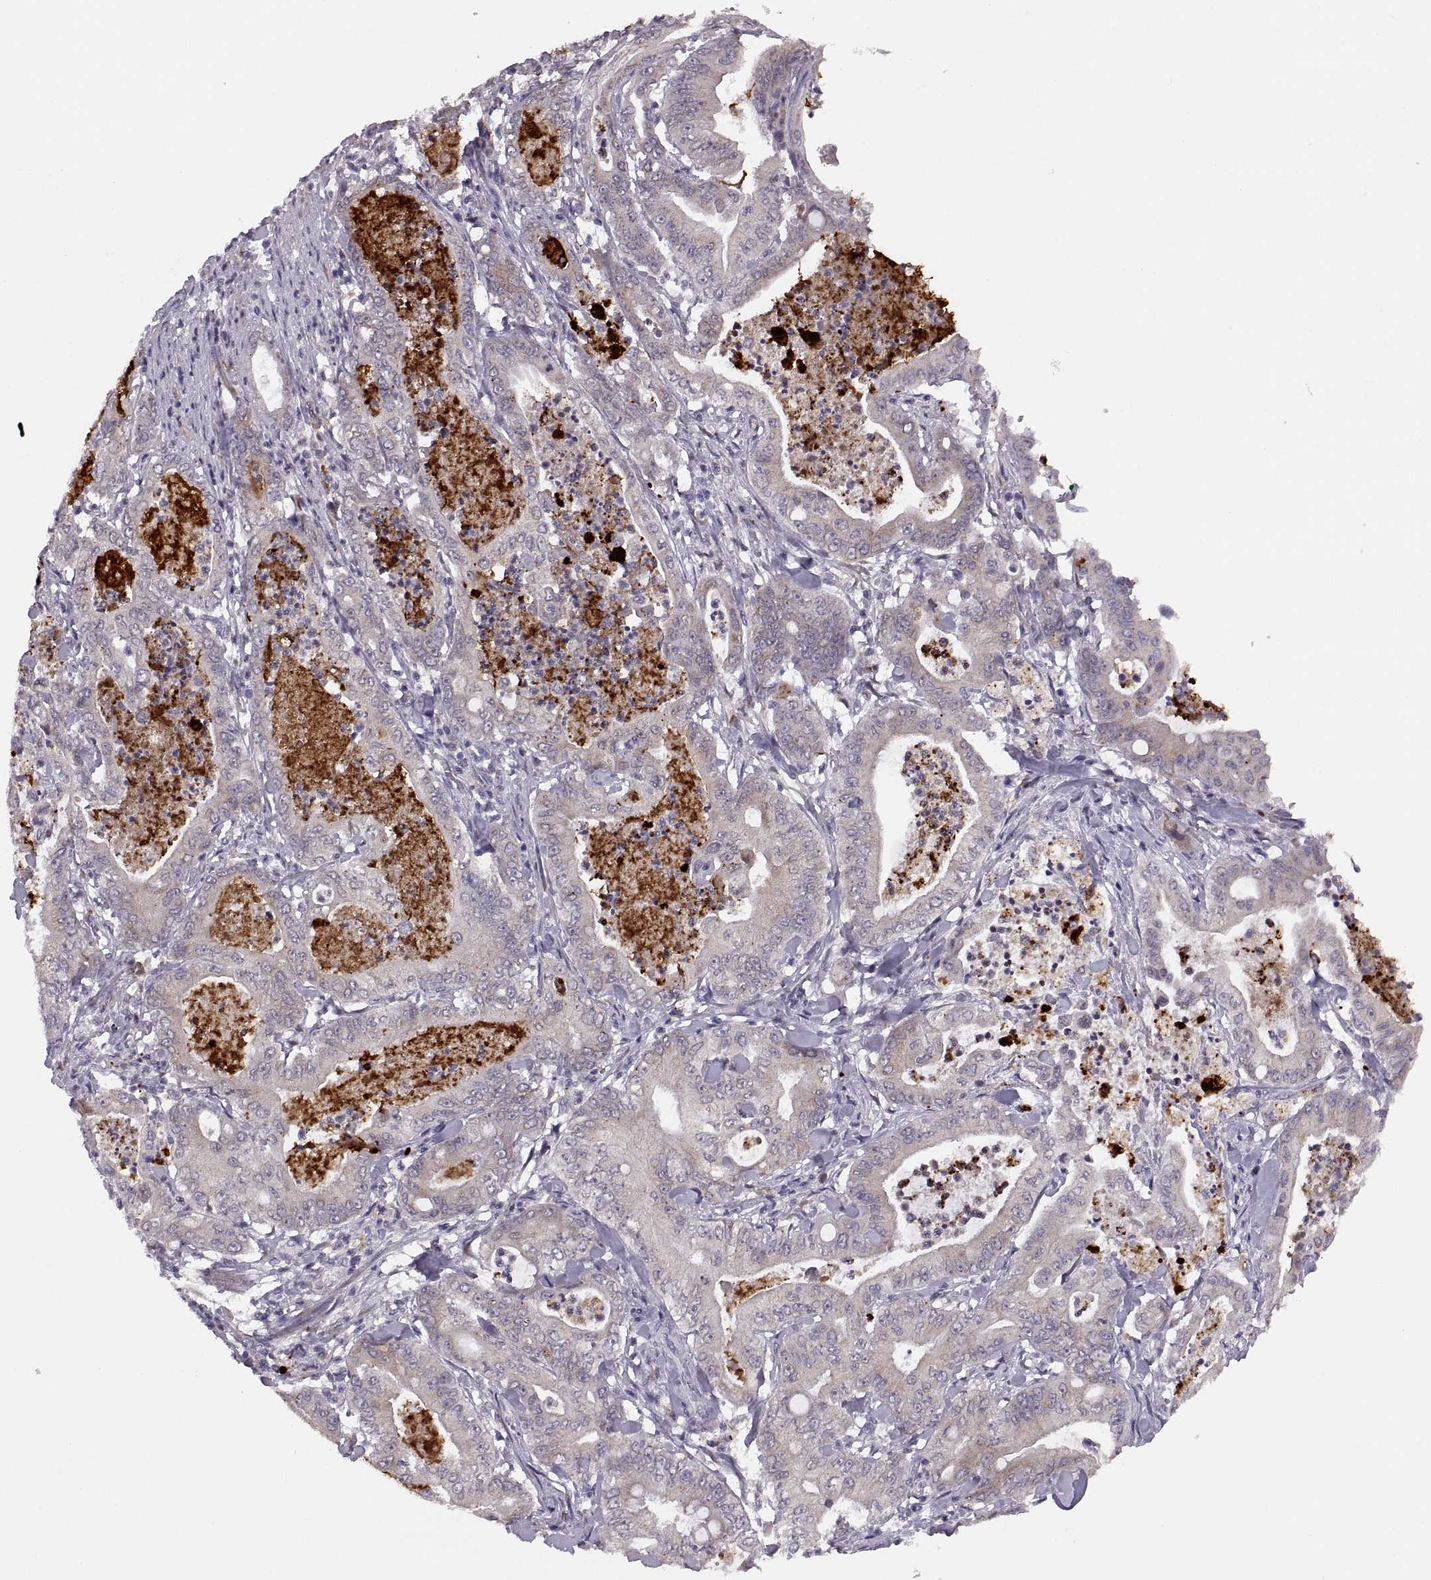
{"staining": {"intensity": "negative", "quantity": "none", "location": "none"}, "tissue": "pancreatic cancer", "cell_type": "Tumor cells", "image_type": "cancer", "snomed": [{"axis": "morphology", "description": "Adenocarcinoma, NOS"}, {"axis": "topography", "description": "Pancreas"}], "caption": "DAB immunohistochemical staining of pancreatic cancer (adenocarcinoma) reveals no significant expression in tumor cells. Nuclei are stained in blue.", "gene": "ADH6", "patient": {"sex": "male", "age": 71}}